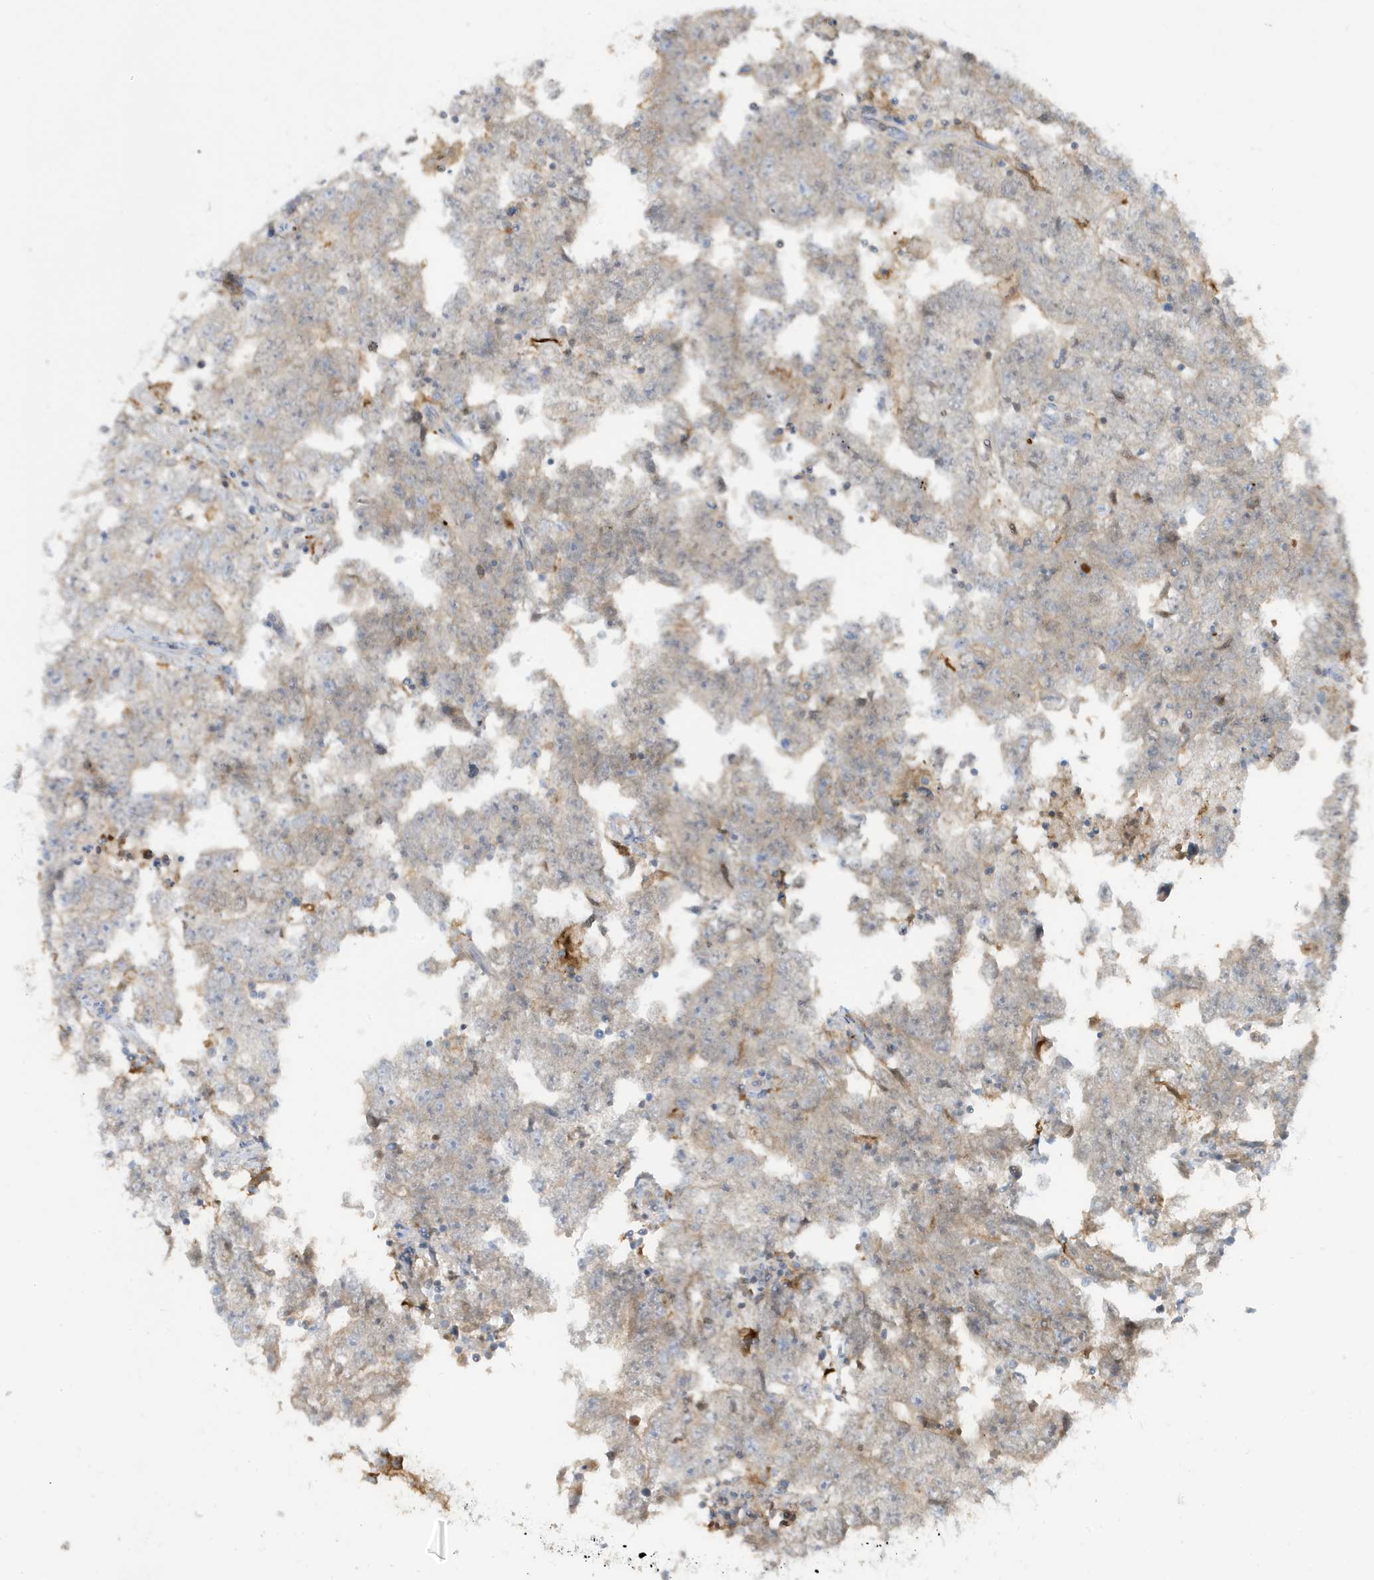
{"staining": {"intensity": "negative", "quantity": "none", "location": "none"}, "tissue": "testis cancer", "cell_type": "Tumor cells", "image_type": "cancer", "snomed": [{"axis": "morphology", "description": "Carcinoma, Embryonal, NOS"}, {"axis": "topography", "description": "Testis"}], "caption": "This is an IHC image of testis cancer. There is no positivity in tumor cells.", "gene": "ABTB1", "patient": {"sex": "male", "age": 25}}